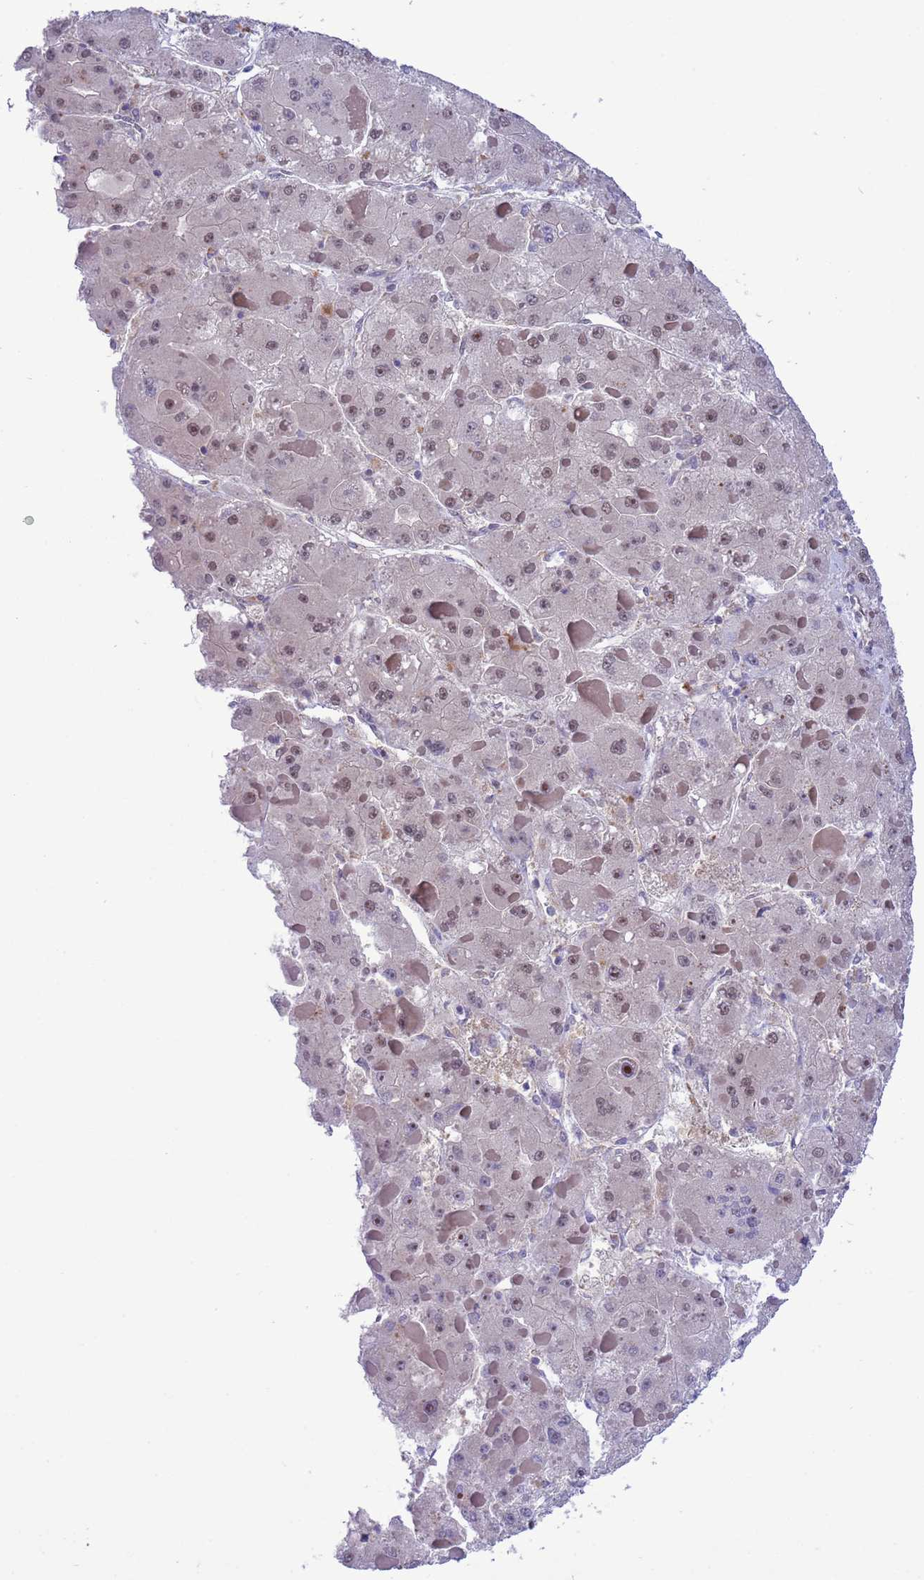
{"staining": {"intensity": "weak", "quantity": "25%-75%", "location": "nuclear"}, "tissue": "liver cancer", "cell_type": "Tumor cells", "image_type": "cancer", "snomed": [{"axis": "morphology", "description": "Carcinoma, Hepatocellular, NOS"}, {"axis": "topography", "description": "Liver"}], "caption": "Liver cancer stained for a protein exhibits weak nuclear positivity in tumor cells.", "gene": "ZNF461", "patient": {"sex": "female", "age": 73}}